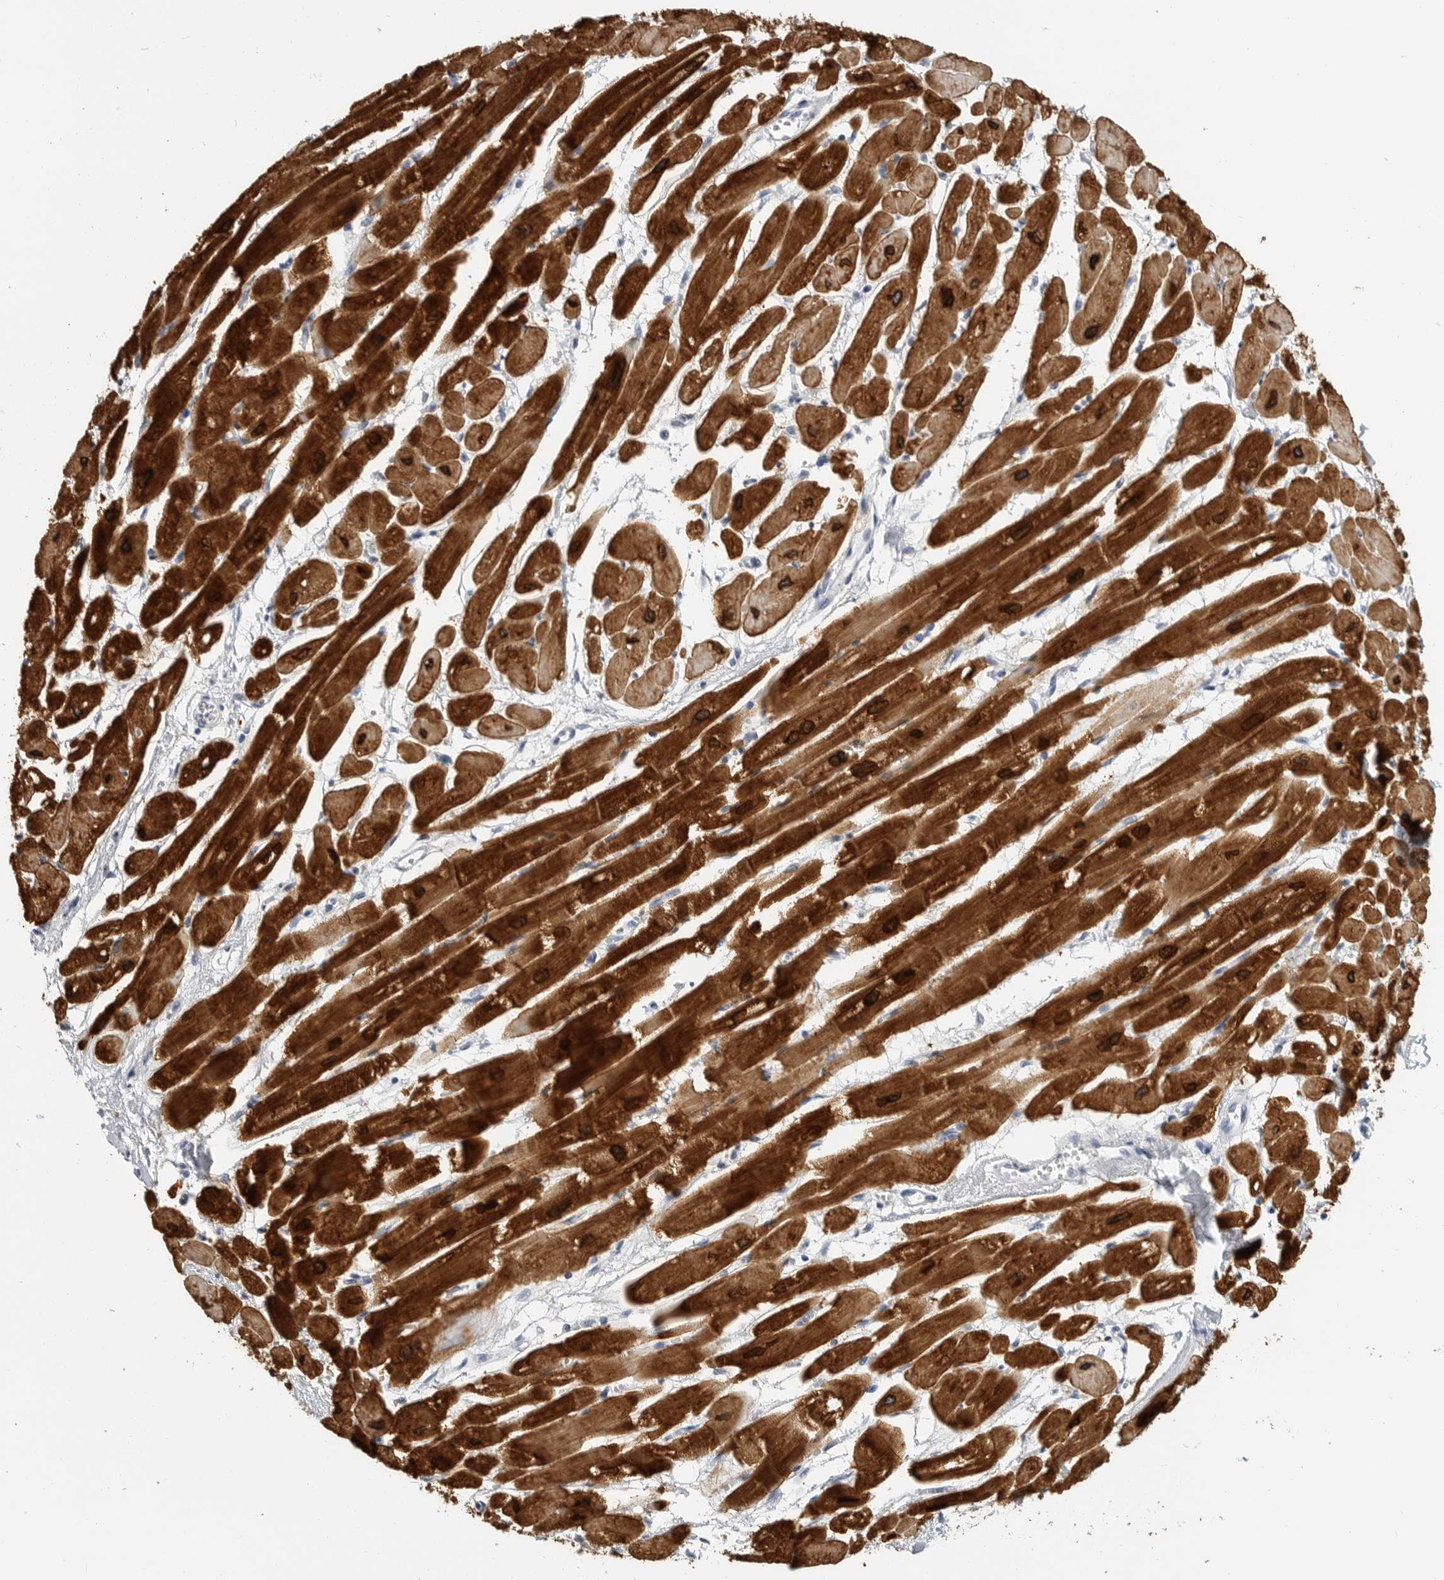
{"staining": {"intensity": "strong", "quantity": ">75%", "location": "cytoplasmic/membranous,nuclear"}, "tissue": "heart muscle", "cell_type": "Cardiomyocytes", "image_type": "normal", "snomed": [{"axis": "morphology", "description": "Normal tissue, NOS"}, {"axis": "topography", "description": "Heart"}], "caption": "Immunohistochemical staining of normal human heart muscle exhibits >75% levels of strong cytoplasmic/membranous,nuclear protein staining in approximately >75% of cardiomyocytes. (Brightfield microscopy of DAB IHC at high magnification).", "gene": "PLN", "patient": {"sex": "female", "age": 54}}